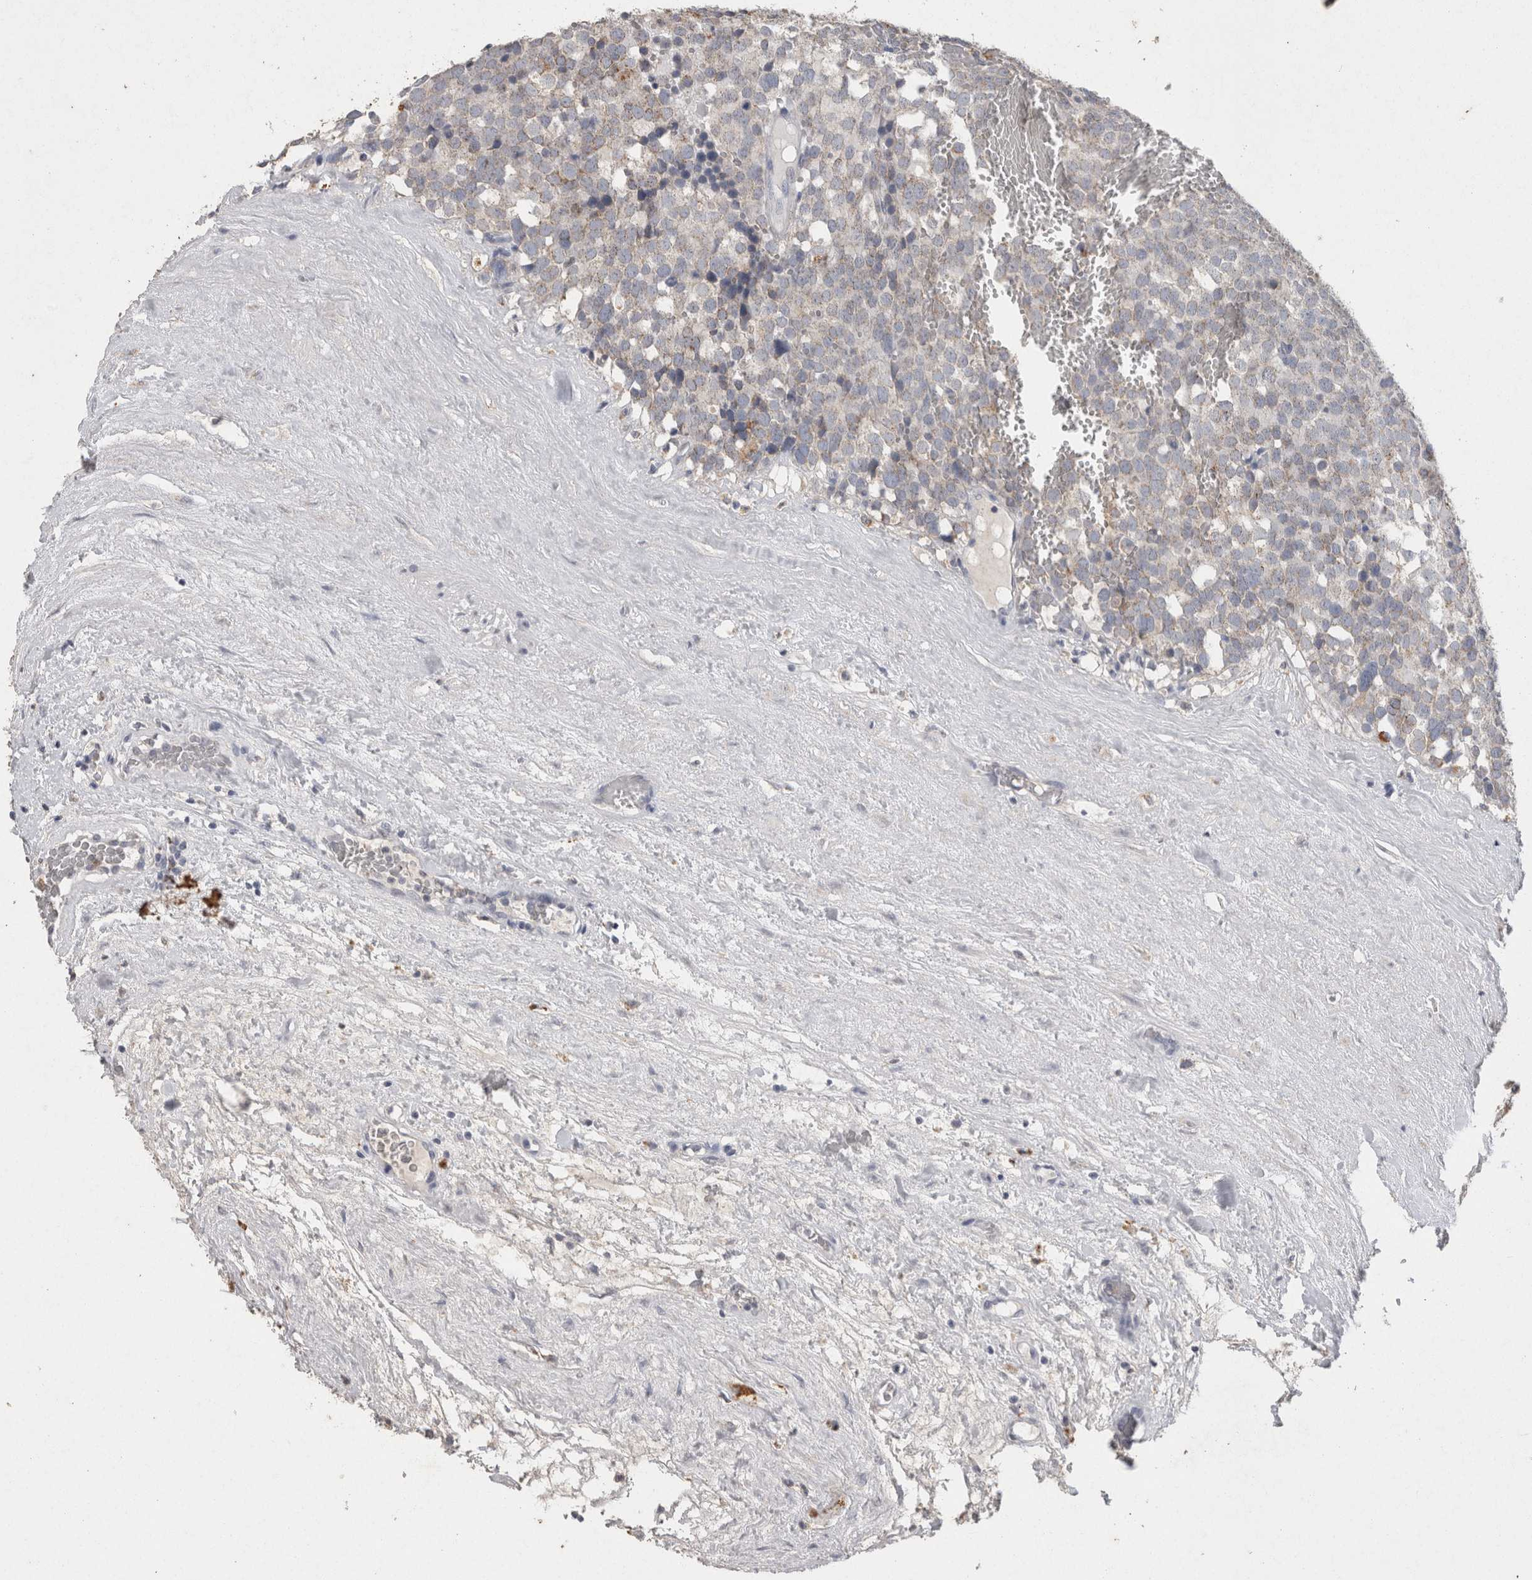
{"staining": {"intensity": "weak", "quantity": "<25%", "location": "cytoplasmic/membranous"}, "tissue": "testis cancer", "cell_type": "Tumor cells", "image_type": "cancer", "snomed": [{"axis": "morphology", "description": "Seminoma, NOS"}, {"axis": "topography", "description": "Testis"}], "caption": "Immunohistochemical staining of seminoma (testis) exhibits no significant staining in tumor cells.", "gene": "CNTFR", "patient": {"sex": "male", "age": 71}}